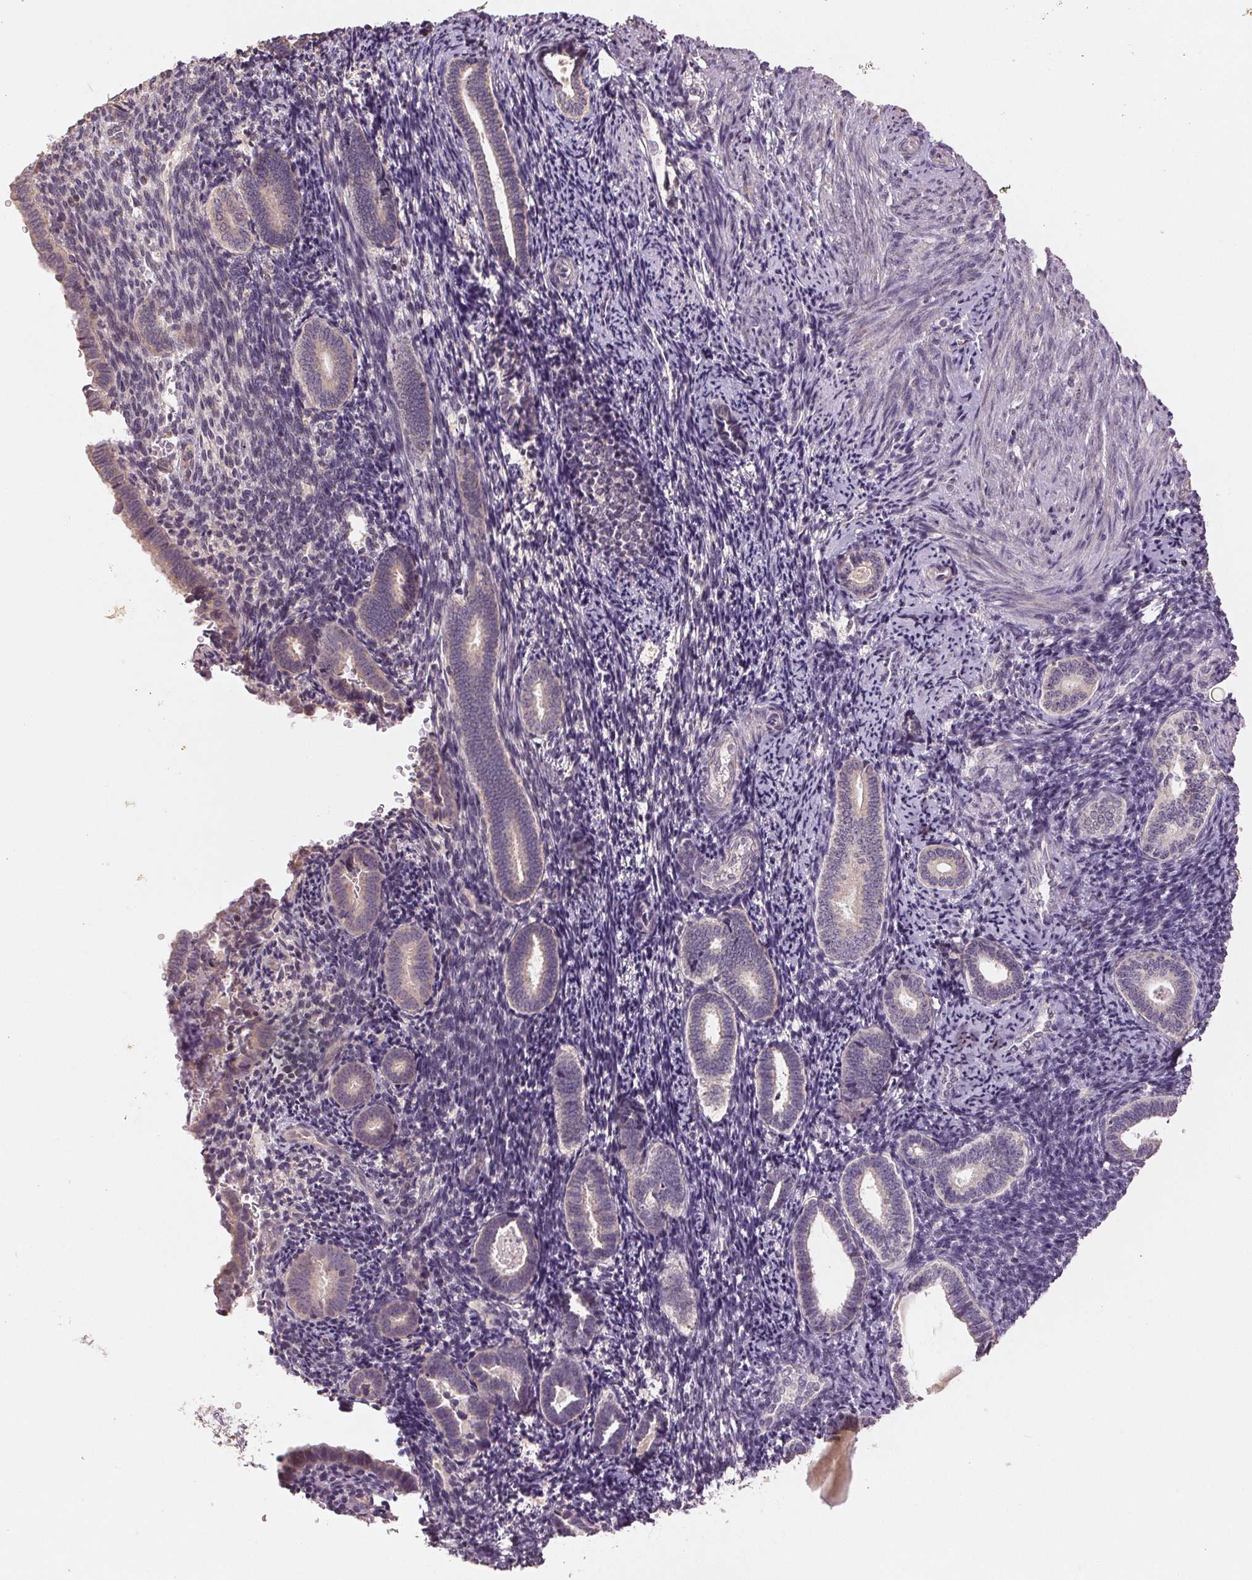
{"staining": {"intensity": "negative", "quantity": "none", "location": "none"}, "tissue": "endometrium", "cell_type": "Cells in endometrial stroma", "image_type": "normal", "snomed": [{"axis": "morphology", "description": "Normal tissue, NOS"}, {"axis": "topography", "description": "Endometrium"}], "caption": "Normal endometrium was stained to show a protein in brown. There is no significant expression in cells in endometrial stroma. (Immunohistochemistry, brightfield microscopy, high magnification).", "gene": "COX14", "patient": {"sex": "female", "age": 57}}